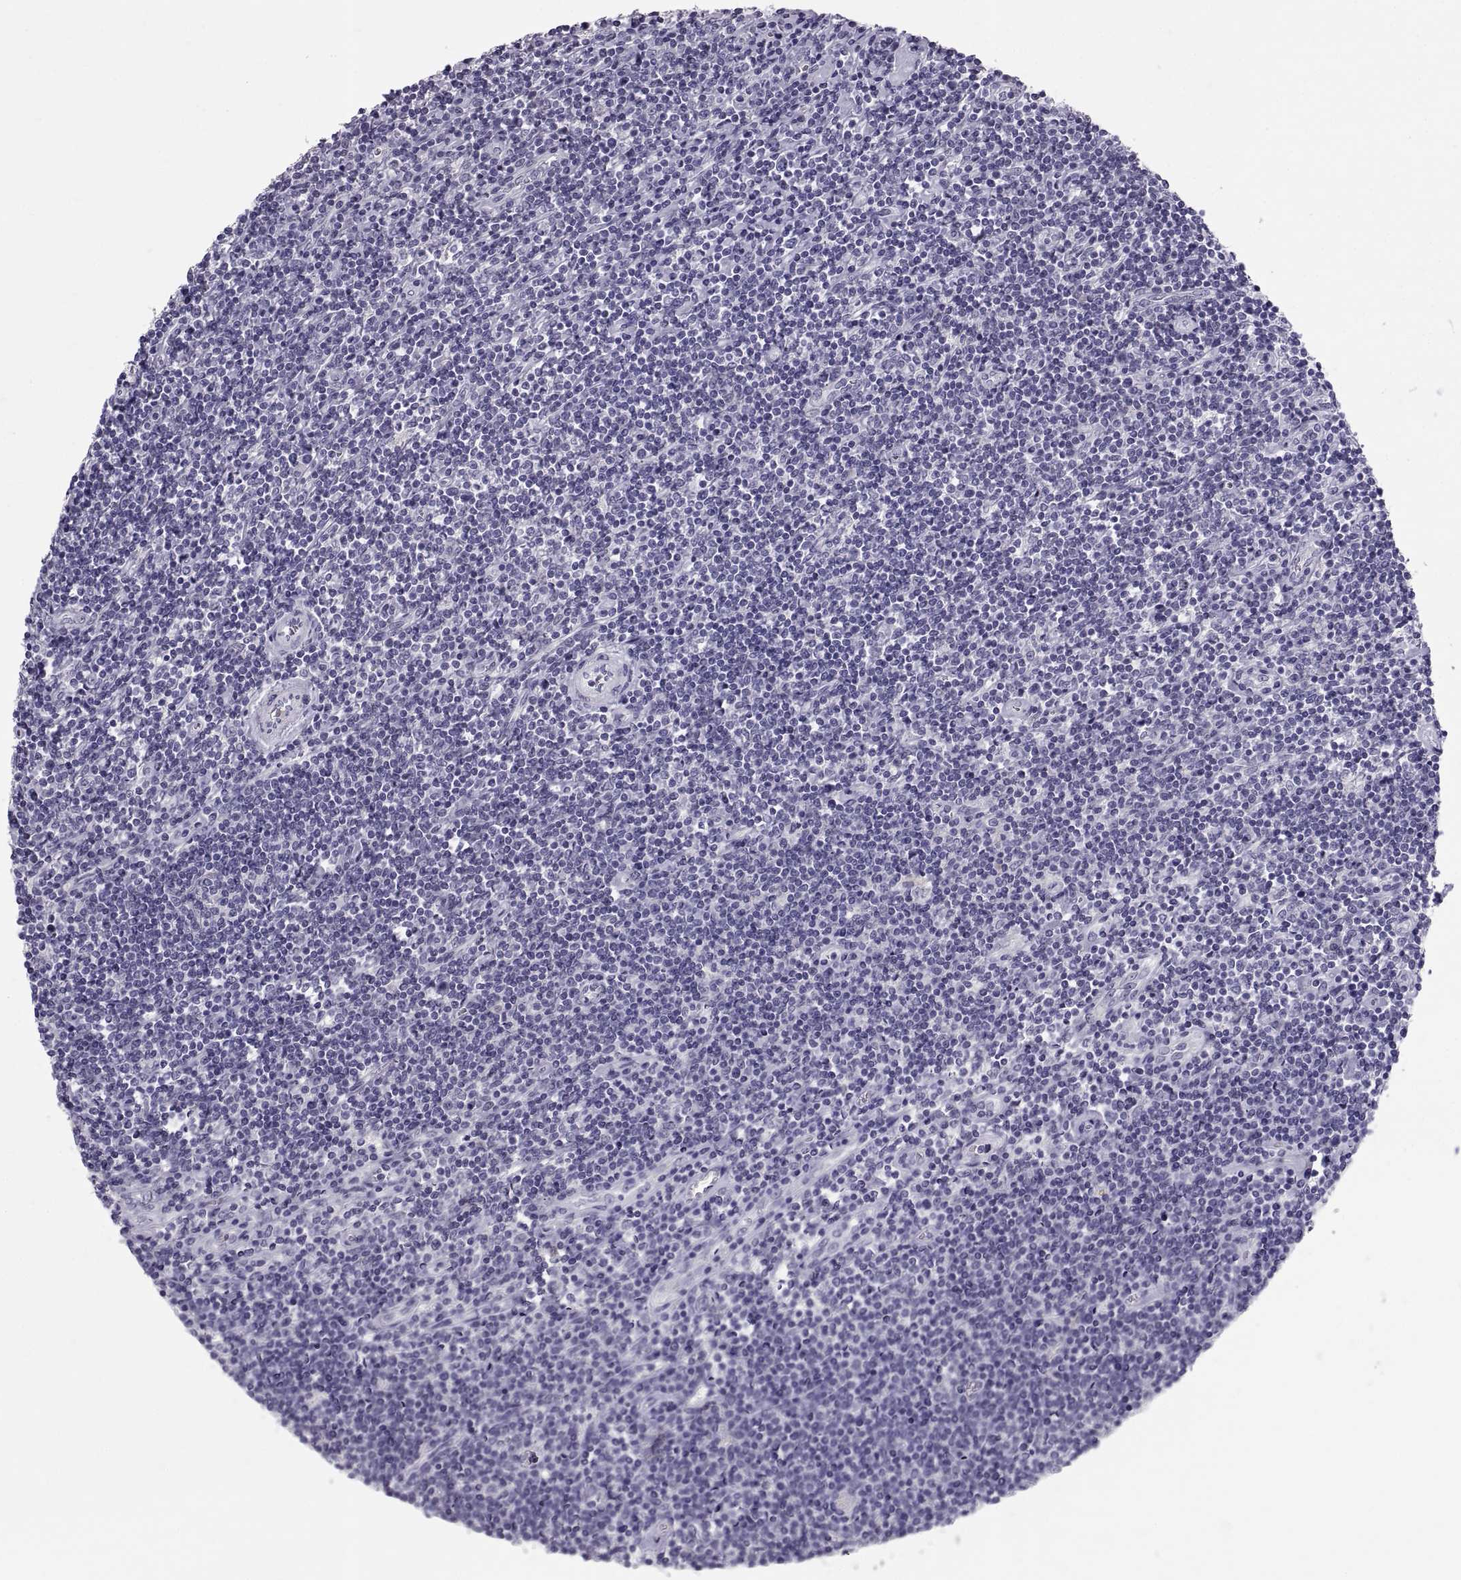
{"staining": {"intensity": "negative", "quantity": "none", "location": "none"}, "tissue": "lymphoma", "cell_type": "Tumor cells", "image_type": "cancer", "snomed": [{"axis": "morphology", "description": "Hodgkin's disease, NOS"}, {"axis": "topography", "description": "Lymph node"}], "caption": "Tumor cells show no significant protein expression in lymphoma.", "gene": "PTN", "patient": {"sex": "male", "age": 40}}